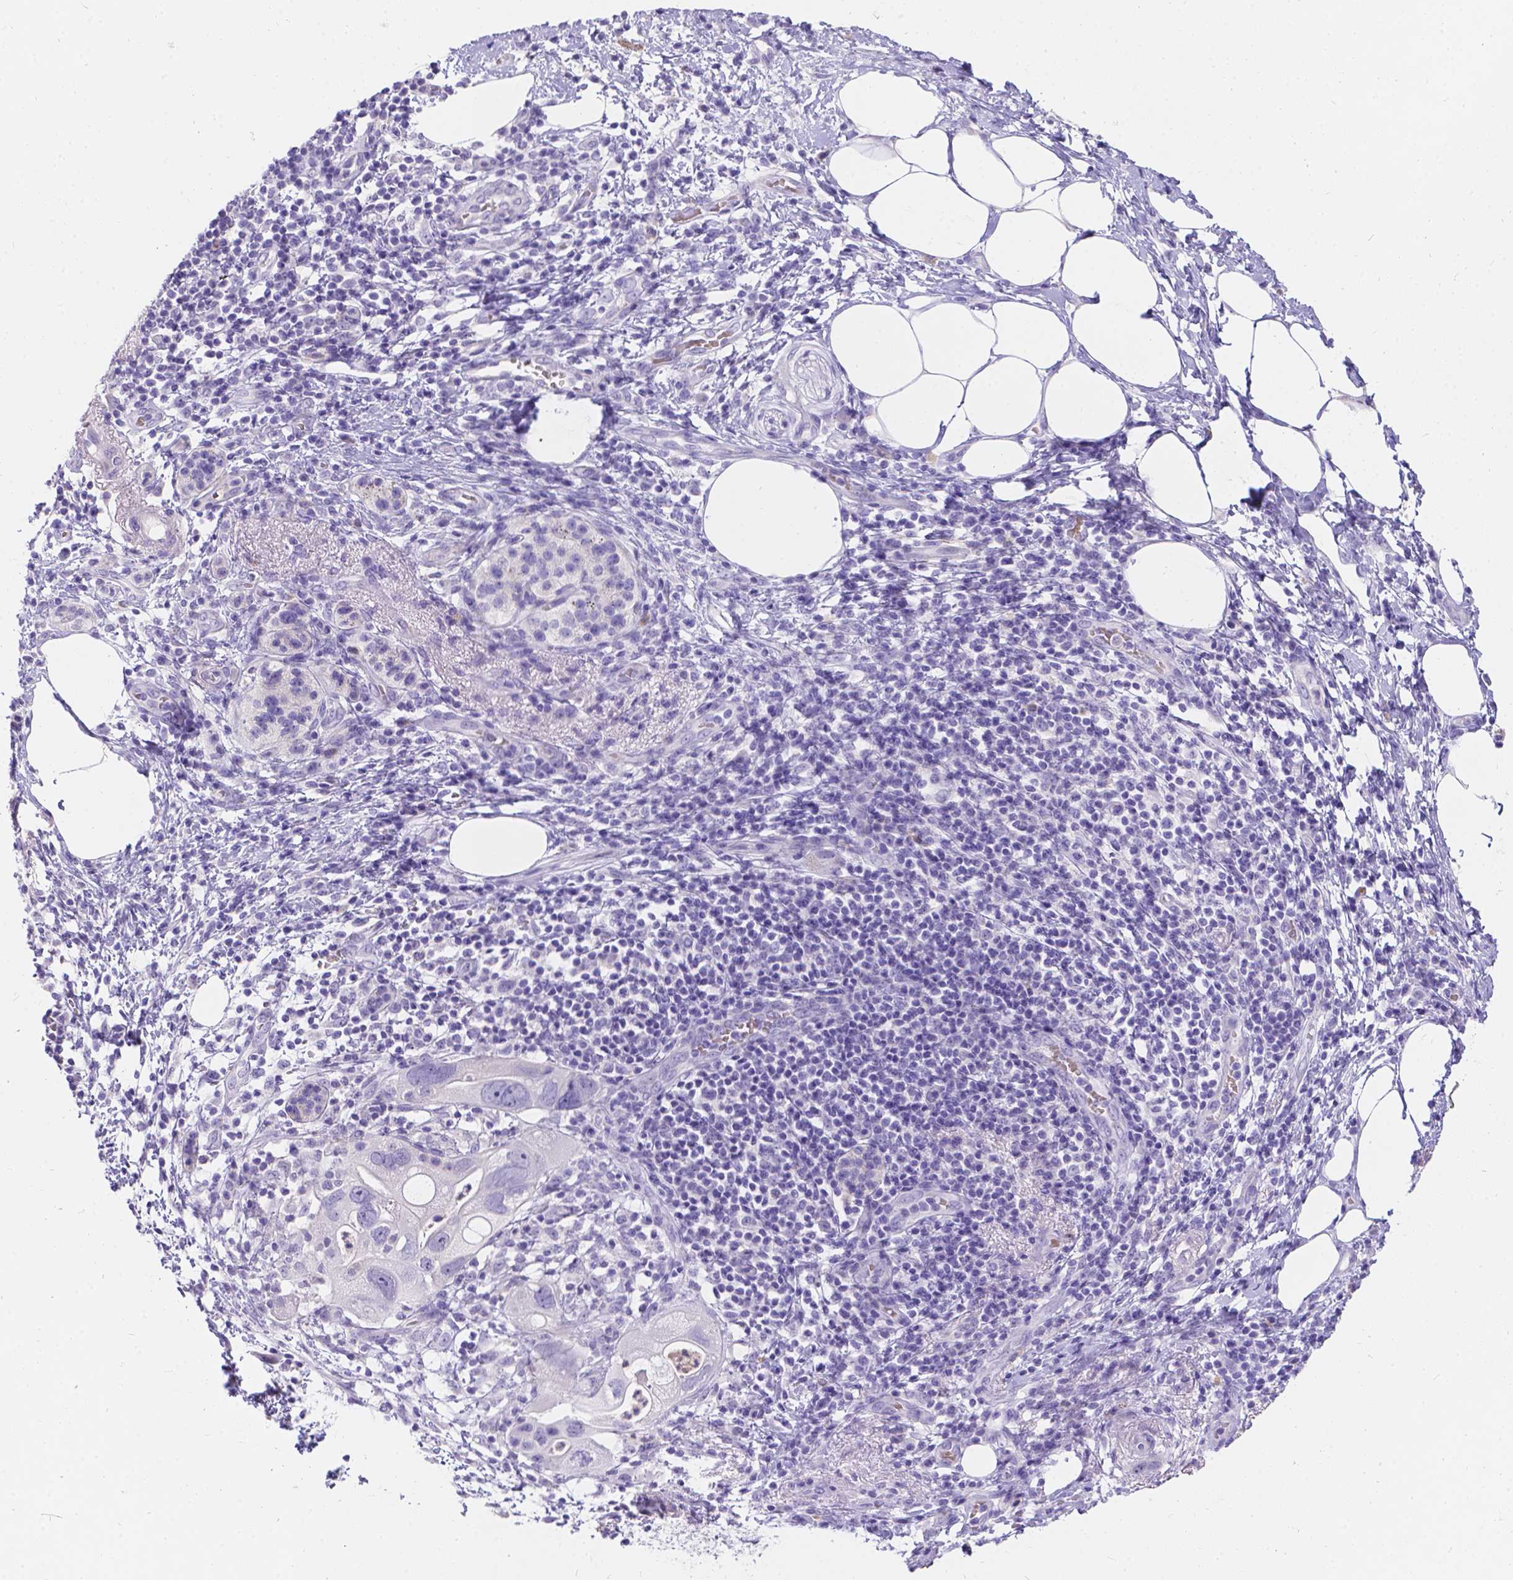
{"staining": {"intensity": "negative", "quantity": "none", "location": "none"}, "tissue": "pancreatic cancer", "cell_type": "Tumor cells", "image_type": "cancer", "snomed": [{"axis": "morphology", "description": "Adenocarcinoma, NOS"}, {"axis": "topography", "description": "Pancreas"}], "caption": "The immunohistochemistry histopathology image has no significant positivity in tumor cells of pancreatic cancer (adenocarcinoma) tissue. (Stains: DAB immunohistochemistry with hematoxylin counter stain, Microscopy: brightfield microscopy at high magnification).", "gene": "GNRHR", "patient": {"sex": "female", "age": 72}}